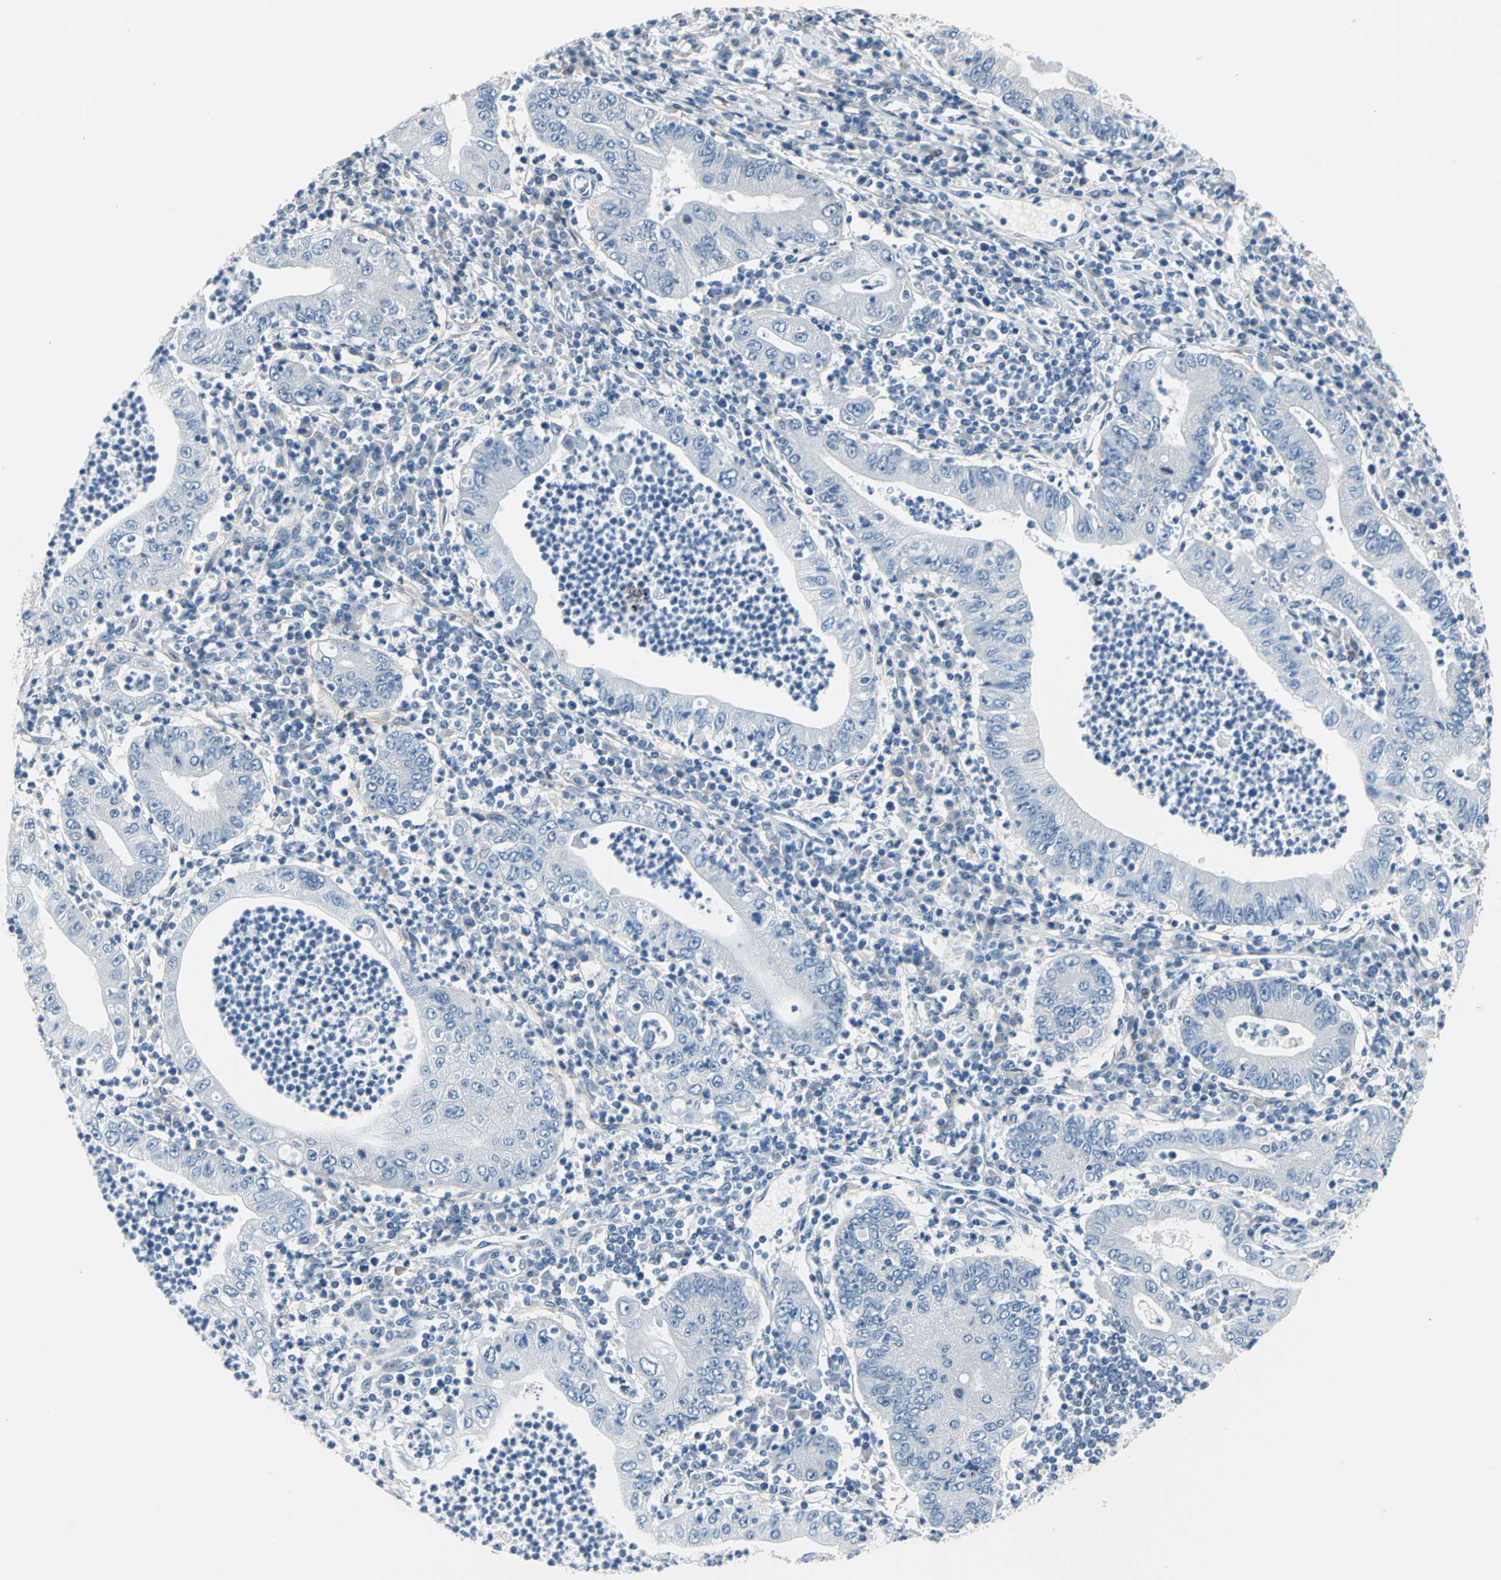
{"staining": {"intensity": "negative", "quantity": "none", "location": "none"}, "tissue": "stomach cancer", "cell_type": "Tumor cells", "image_type": "cancer", "snomed": [{"axis": "morphology", "description": "Normal tissue, NOS"}, {"axis": "morphology", "description": "Adenocarcinoma, NOS"}, {"axis": "topography", "description": "Esophagus"}, {"axis": "topography", "description": "Stomach, upper"}, {"axis": "topography", "description": "Peripheral nerve tissue"}], "caption": "IHC histopathology image of neoplastic tissue: human stomach cancer stained with DAB (3,3'-diaminobenzidine) displays no significant protein staining in tumor cells.", "gene": "ZNF415", "patient": {"sex": "male", "age": 62}}